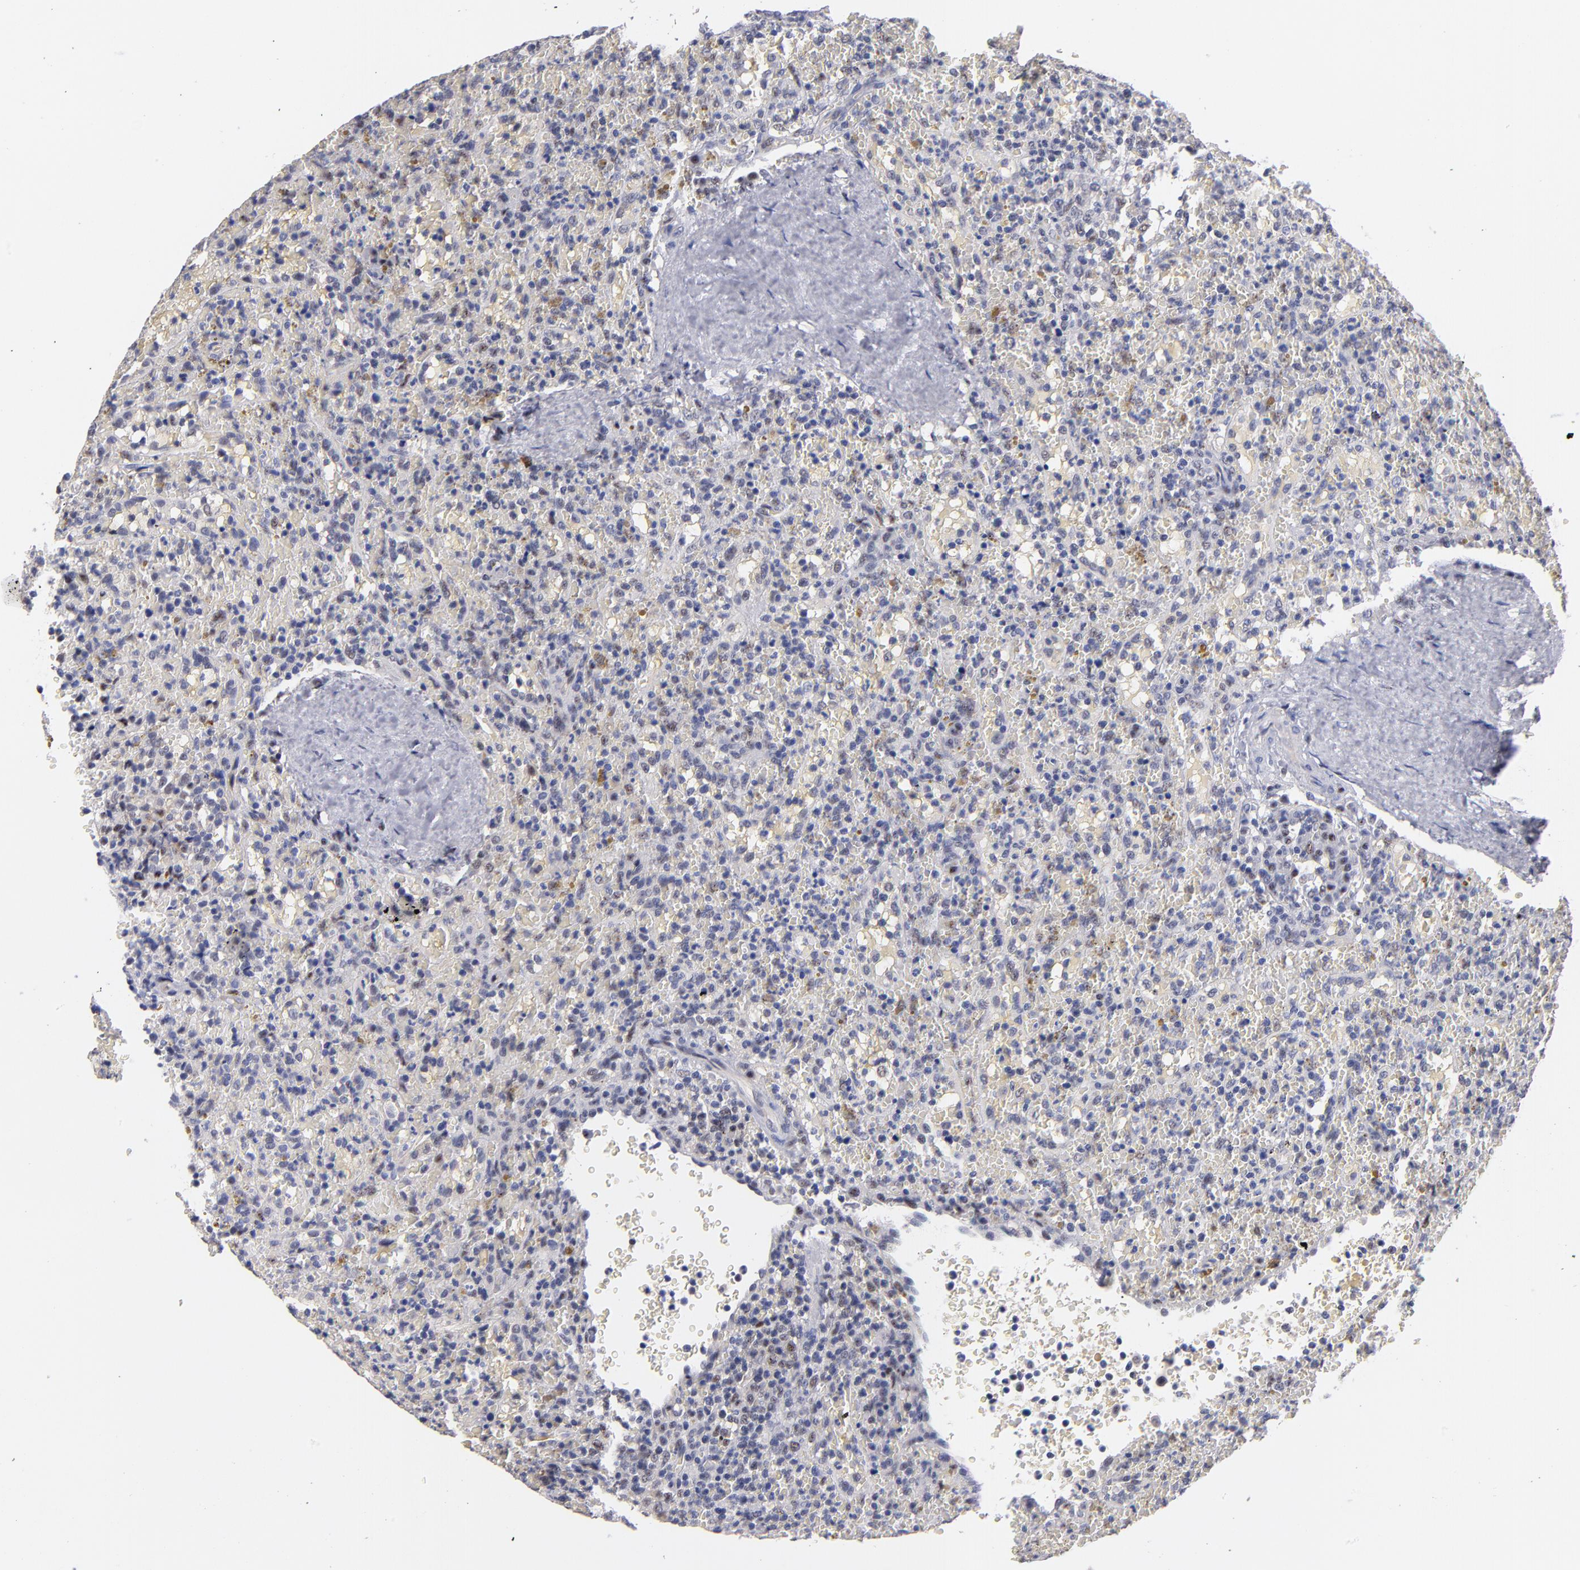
{"staining": {"intensity": "weak", "quantity": "<25%", "location": "nuclear"}, "tissue": "lymphoma", "cell_type": "Tumor cells", "image_type": "cancer", "snomed": [{"axis": "morphology", "description": "Malignant lymphoma, non-Hodgkin's type, High grade"}, {"axis": "topography", "description": "Spleen"}, {"axis": "topography", "description": "Lymph node"}], "caption": "DAB (3,3'-diaminobenzidine) immunohistochemical staining of human lymphoma exhibits no significant expression in tumor cells.", "gene": "RAF1", "patient": {"sex": "female", "age": 70}}